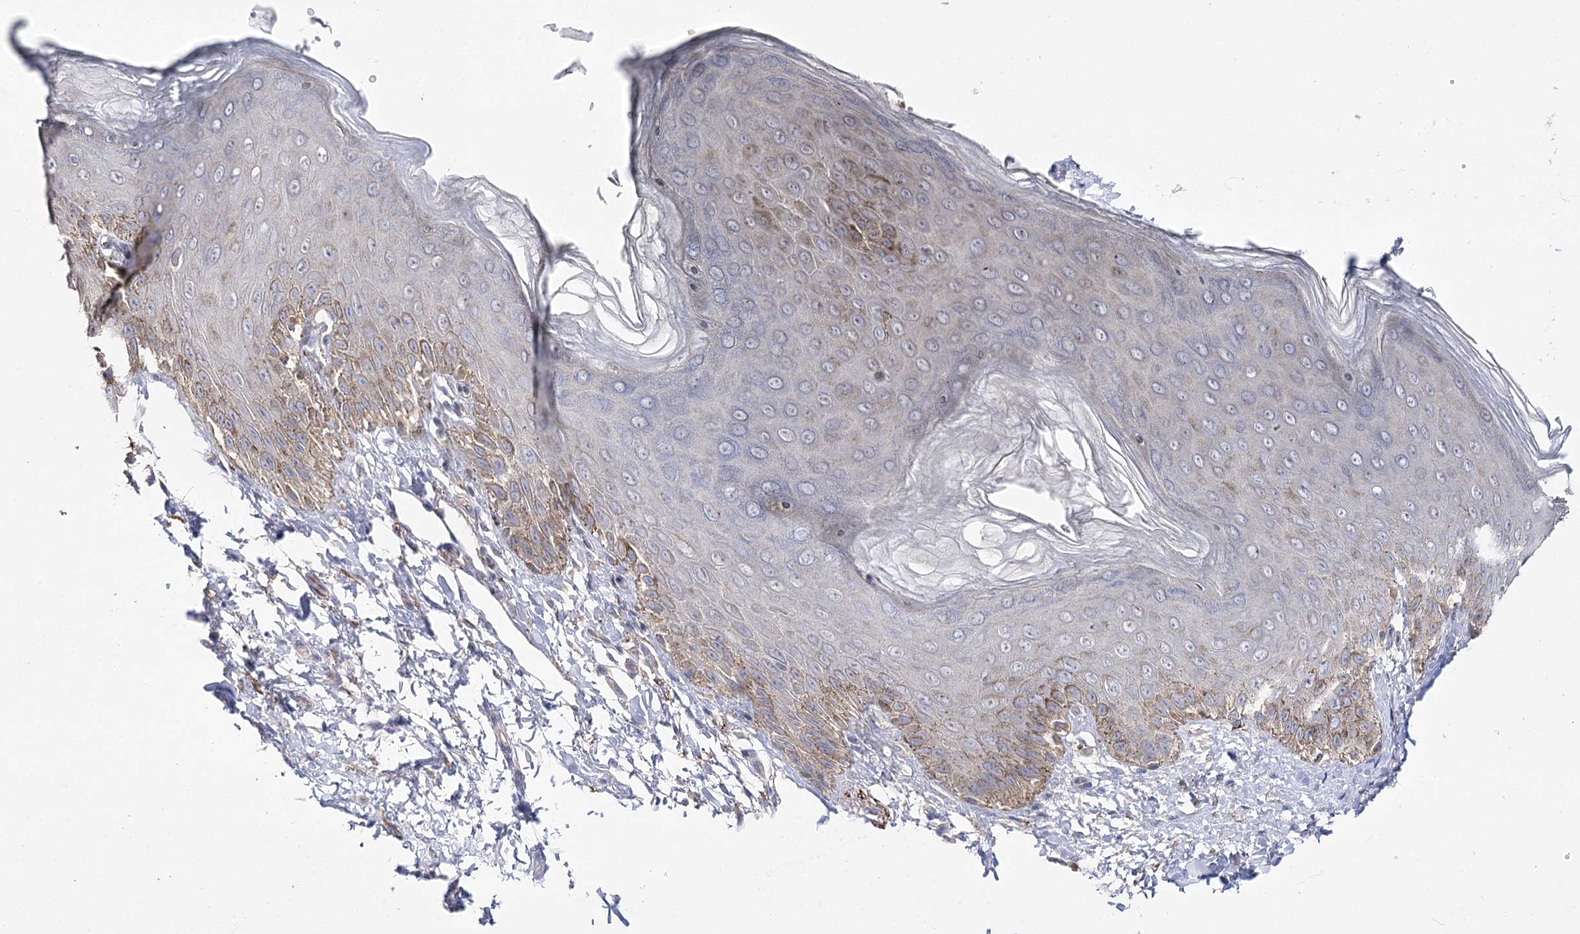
{"staining": {"intensity": "moderate", "quantity": "<25%", "location": "cytoplasmic/membranous"}, "tissue": "skin", "cell_type": "Epidermal cells", "image_type": "normal", "snomed": [{"axis": "morphology", "description": "Normal tissue, NOS"}, {"axis": "topography", "description": "Anal"}], "caption": "Human skin stained with a protein marker demonstrates moderate staining in epidermal cells.", "gene": "AURKC", "patient": {"sex": "male", "age": 44}}